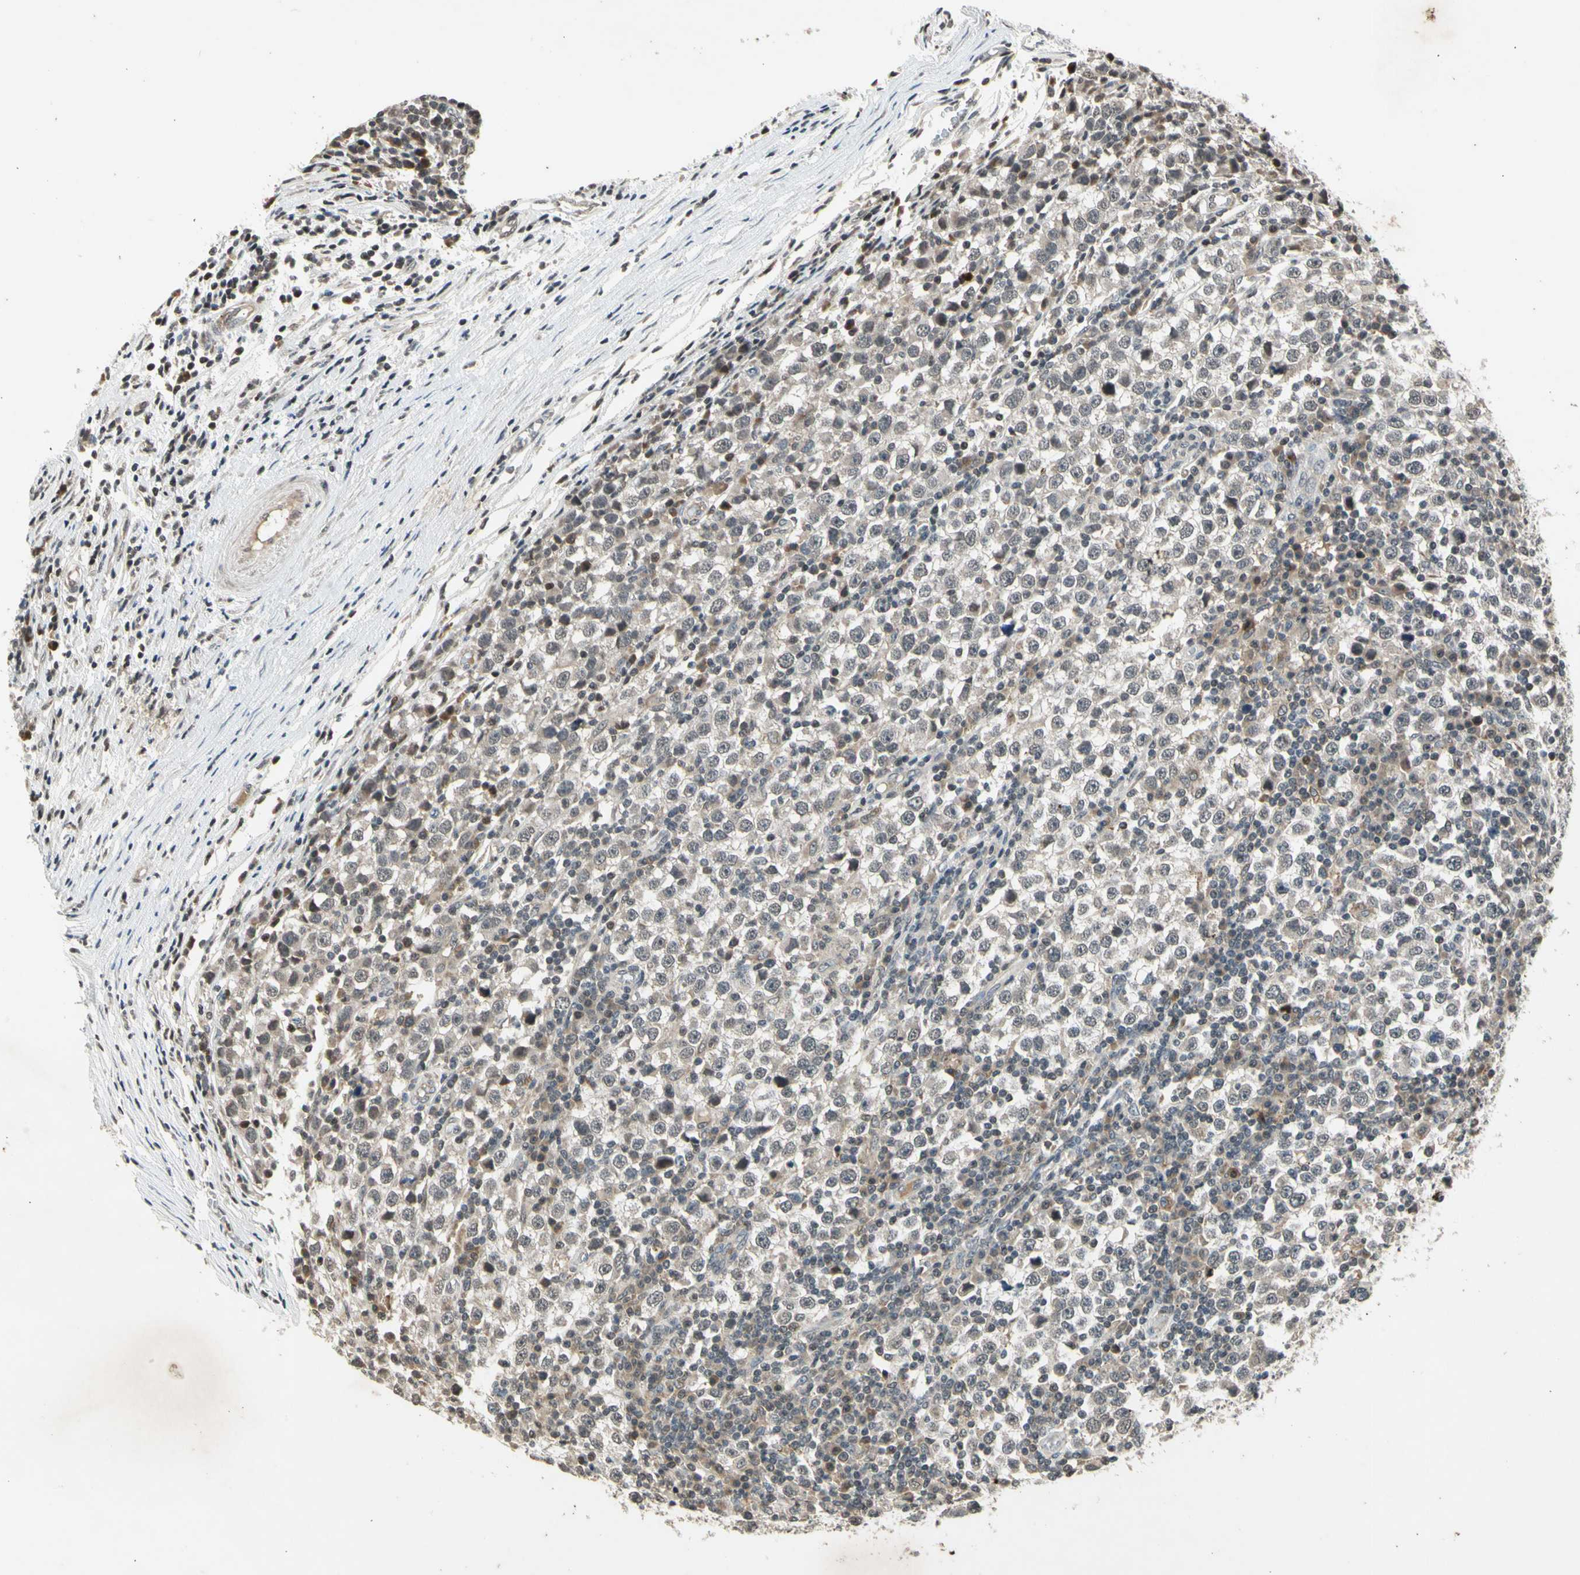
{"staining": {"intensity": "negative", "quantity": "none", "location": "none"}, "tissue": "testis cancer", "cell_type": "Tumor cells", "image_type": "cancer", "snomed": [{"axis": "morphology", "description": "Seminoma, NOS"}, {"axis": "topography", "description": "Testis"}], "caption": "Immunohistochemistry of human testis cancer (seminoma) shows no expression in tumor cells. The staining is performed using DAB brown chromogen with nuclei counter-stained in using hematoxylin.", "gene": "EFNB2", "patient": {"sex": "male", "age": 65}}